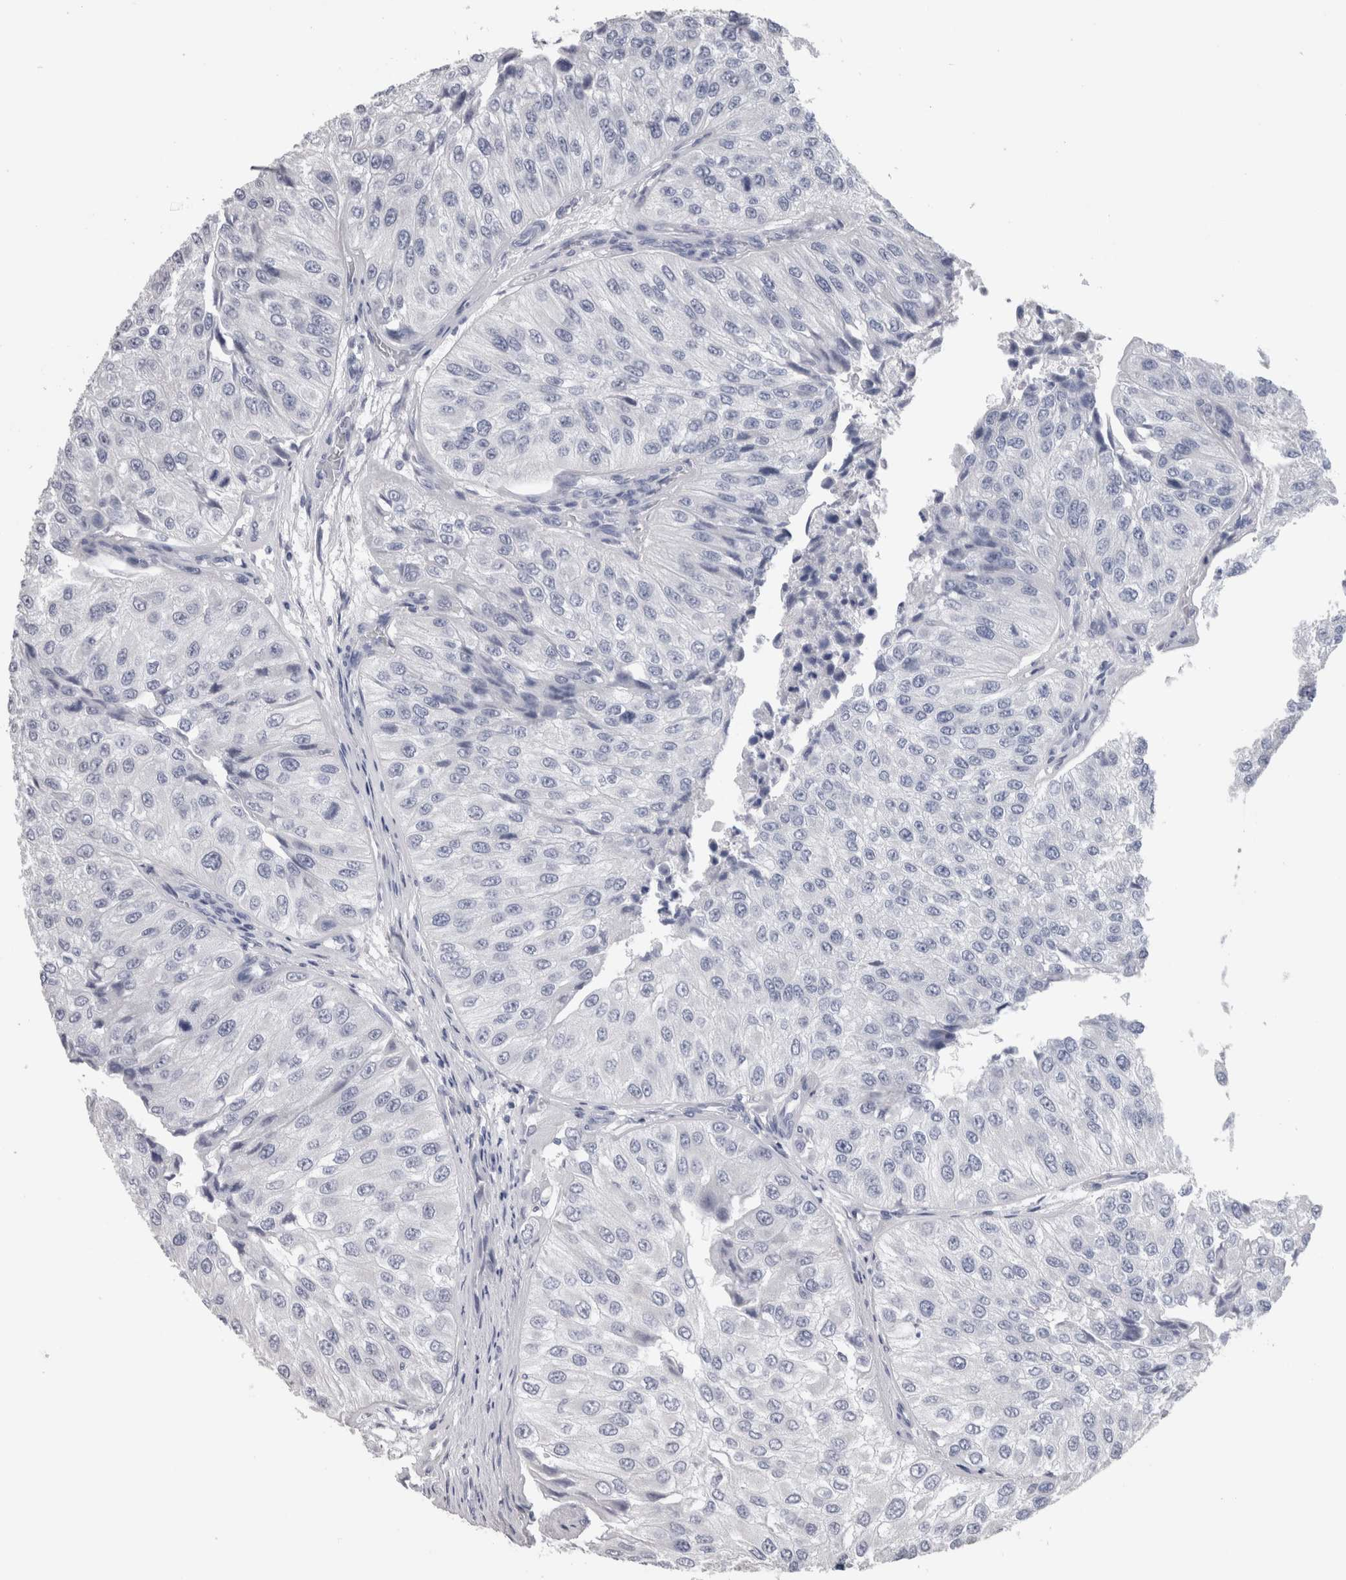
{"staining": {"intensity": "negative", "quantity": "none", "location": "none"}, "tissue": "urothelial cancer", "cell_type": "Tumor cells", "image_type": "cancer", "snomed": [{"axis": "morphology", "description": "Urothelial carcinoma, High grade"}, {"axis": "topography", "description": "Kidney"}, {"axis": "topography", "description": "Urinary bladder"}], "caption": "IHC of human urothelial cancer reveals no positivity in tumor cells. (Stains: DAB immunohistochemistry (IHC) with hematoxylin counter stain, Microscopy: brightfield microscopy at high magnification).", "gene": "CA8", "patient": {"sex": "male", "age": 77}}